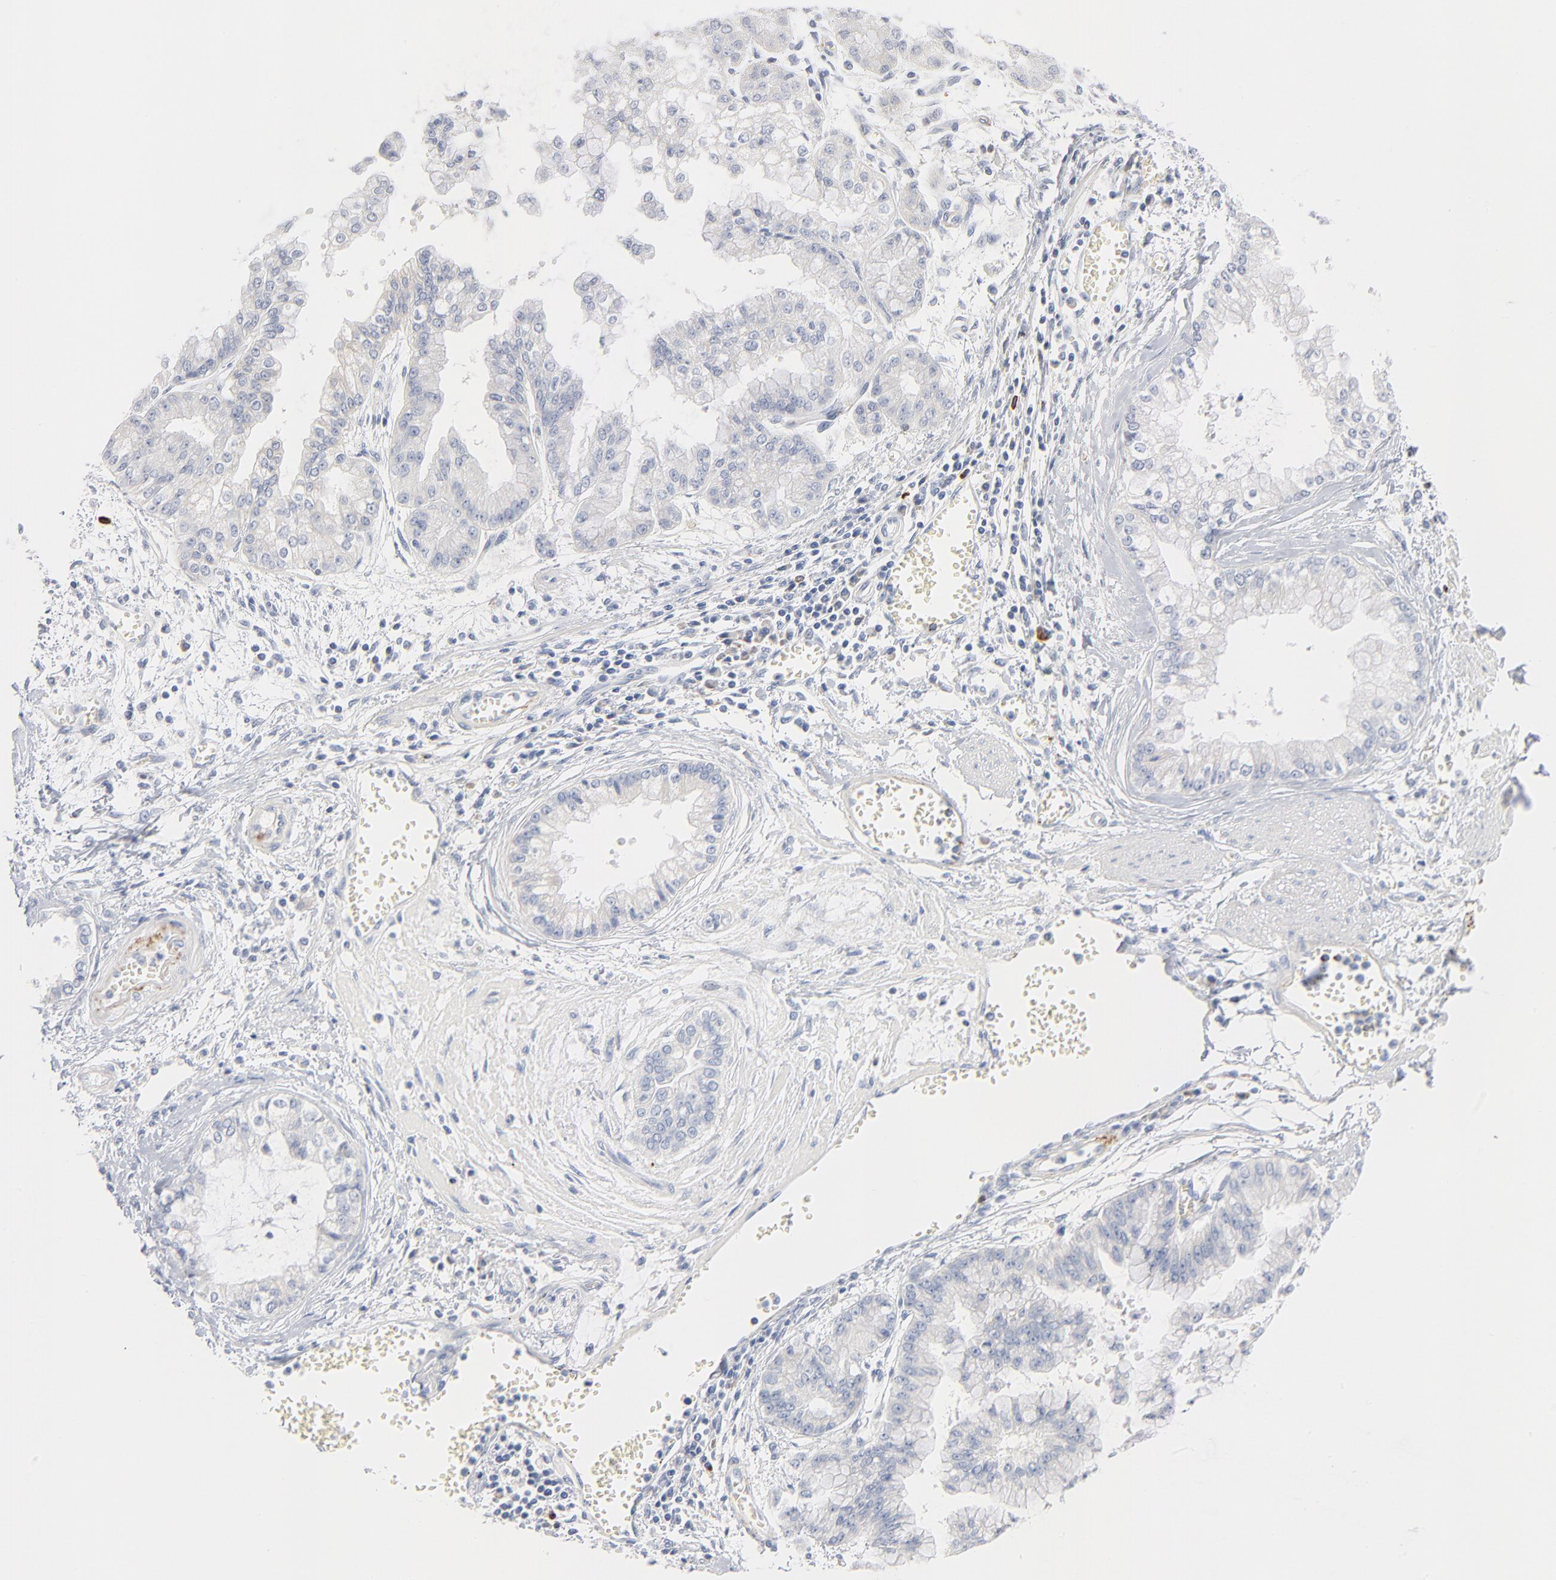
{"staining": {"intensity": "negative", "quantity": "none", "location": "none"}, "tissue": "liver cancer", "cell_type": "Tumor cells", "image_type": "cancer", "snomed": [{"axis": "morphology", "description": "Cholangiocarcinoma"}, {"axis": "topography", "description": "Liver"}], "caption": "An immunohistochemistry (IHC) image of liver cancer is shown. There is no staining in tumor cells of liver cancer.", "gene": "GZMB", "patient": {"sex": "female", "age": 79}}